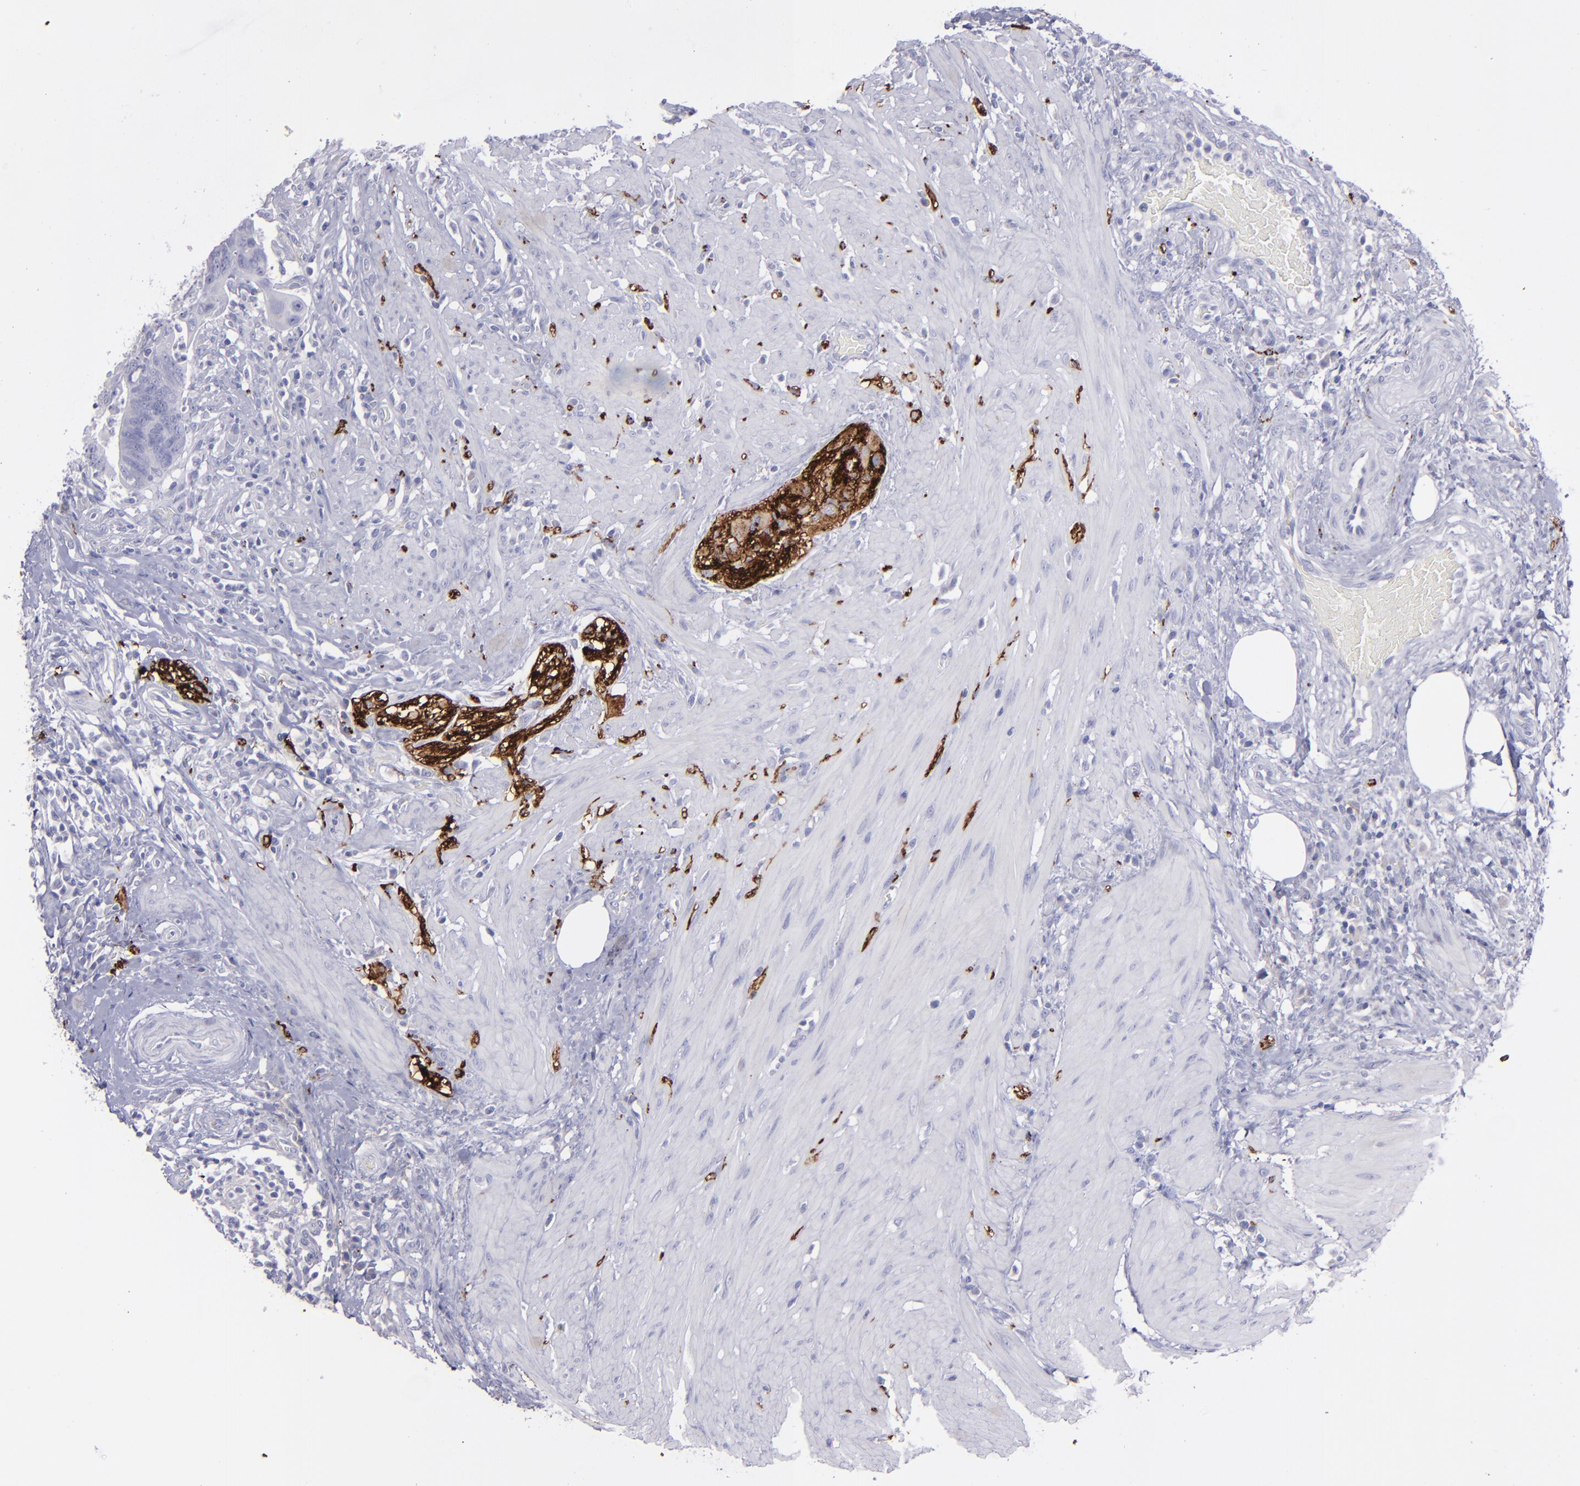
{"staining": {"intensity": "negative", "quantity": "none", "location": "none"}, "tissue": "colorectal cancer", "cell_type": "Tumor cells", "image_type": "cancer", "snomed": [{"axis": "morphology", "description": "Adenocarcinoma, NOS"}, {"axis": "topography", "description": "Rectum"}], "caption": "The micrograph exhibits no significant positivity in tumor cells of adenocarcinoma (colorectal).", "gene": "SNAP25", "patient": {"sex": "male", "age": 53}}